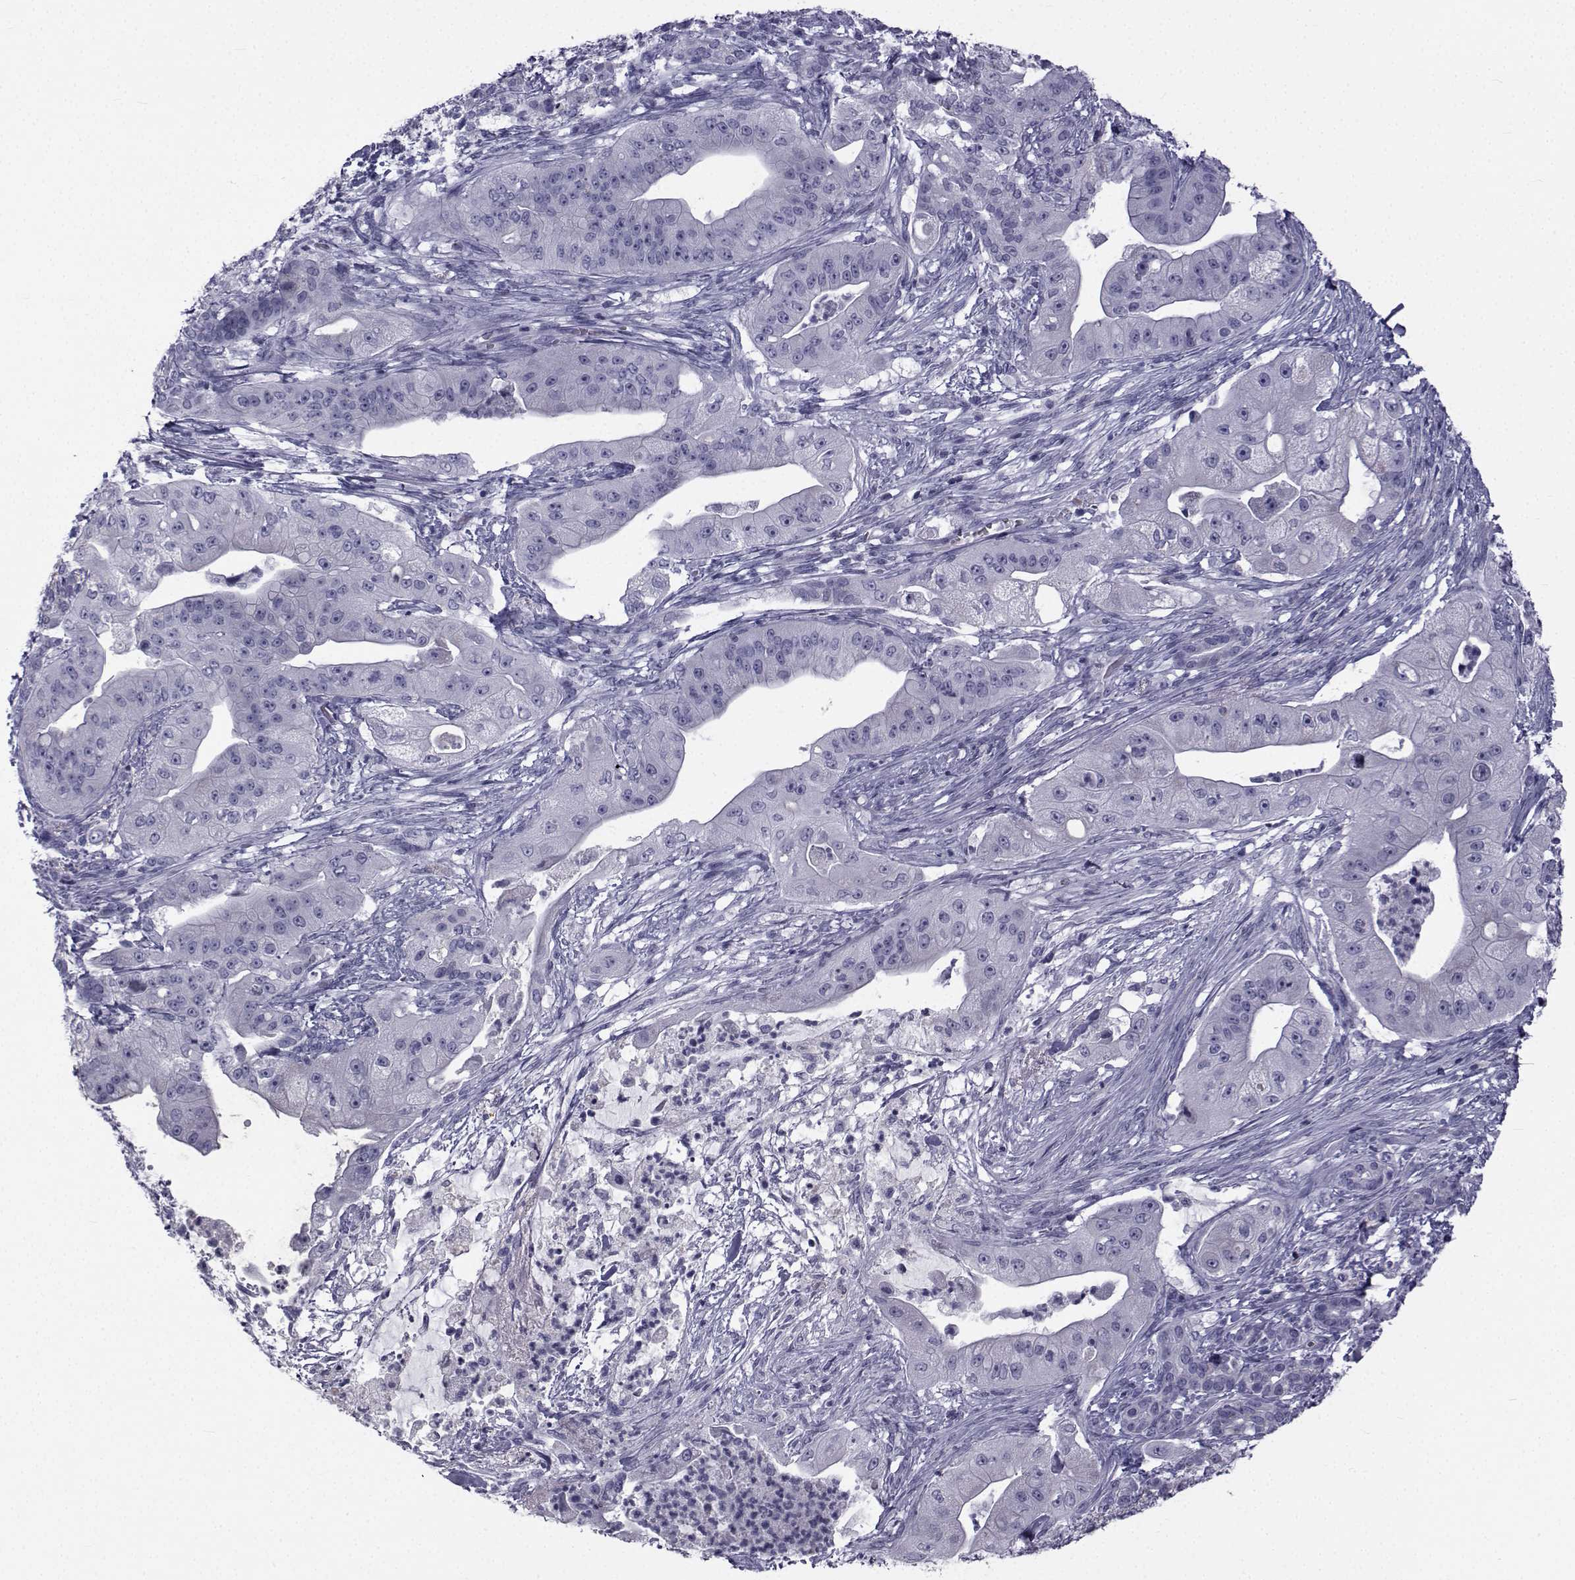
{"staining": {"intensity": "negative", "quantity": "none", "location": "none"}, "tissue": "pancreatic cancer", "cell_type": "Tumor cells", "image_type": "cancer", "snomed": [{"axis": "morphology", "description": "Normal tissue, NOS"}, {"axis": "morphology", "description": "Inflammation, NOS"}, {"axis": "morphology", "description": "Adenocarcinoma, NOS"}, {"axis": "topography", "description": "Pancreas"}], "caption": "IHC of pancreatic adenocarcinoma reveals no staining in tumor cells.", "gene": "FDXR", "patient": {"sex": "male", "age": 57}}